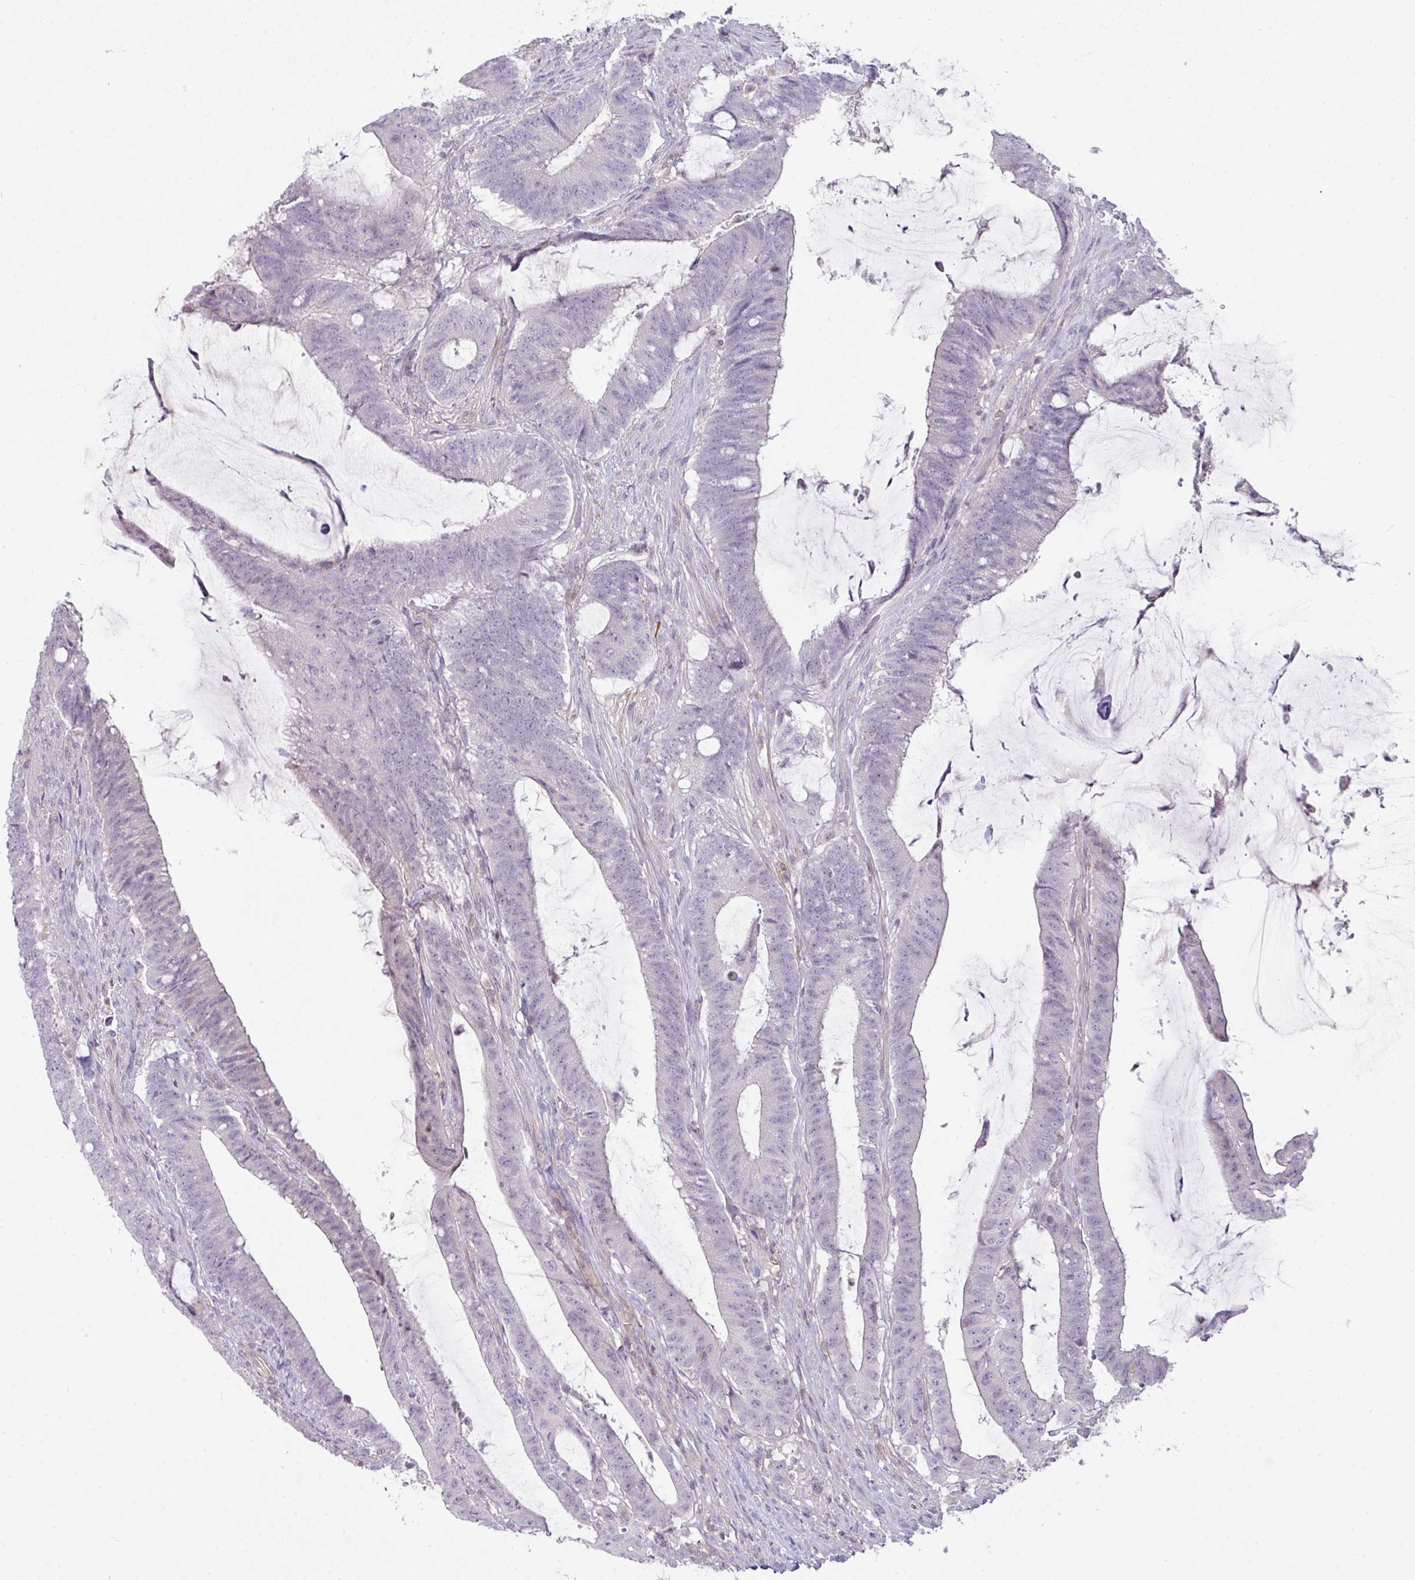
{"staining": {"intensity": "negative", "quantity": "none", "location": "none"}, "tissue": "colorectal cancer", "cell_type": "Tumor cells", "image_type": "cancer", "snomed": [{"axis": "morphology", "description": "Adenocarcinoma, NOS"}, {"axis": "topography", "description": "Colon"}], "caption": "Photomicrograph shows no significant protein positivity in tumor cells of colorectal cancer (adenocarcinoma).", "gene": "STAT5A", "patient": {"sex": "female", "age": 43}}